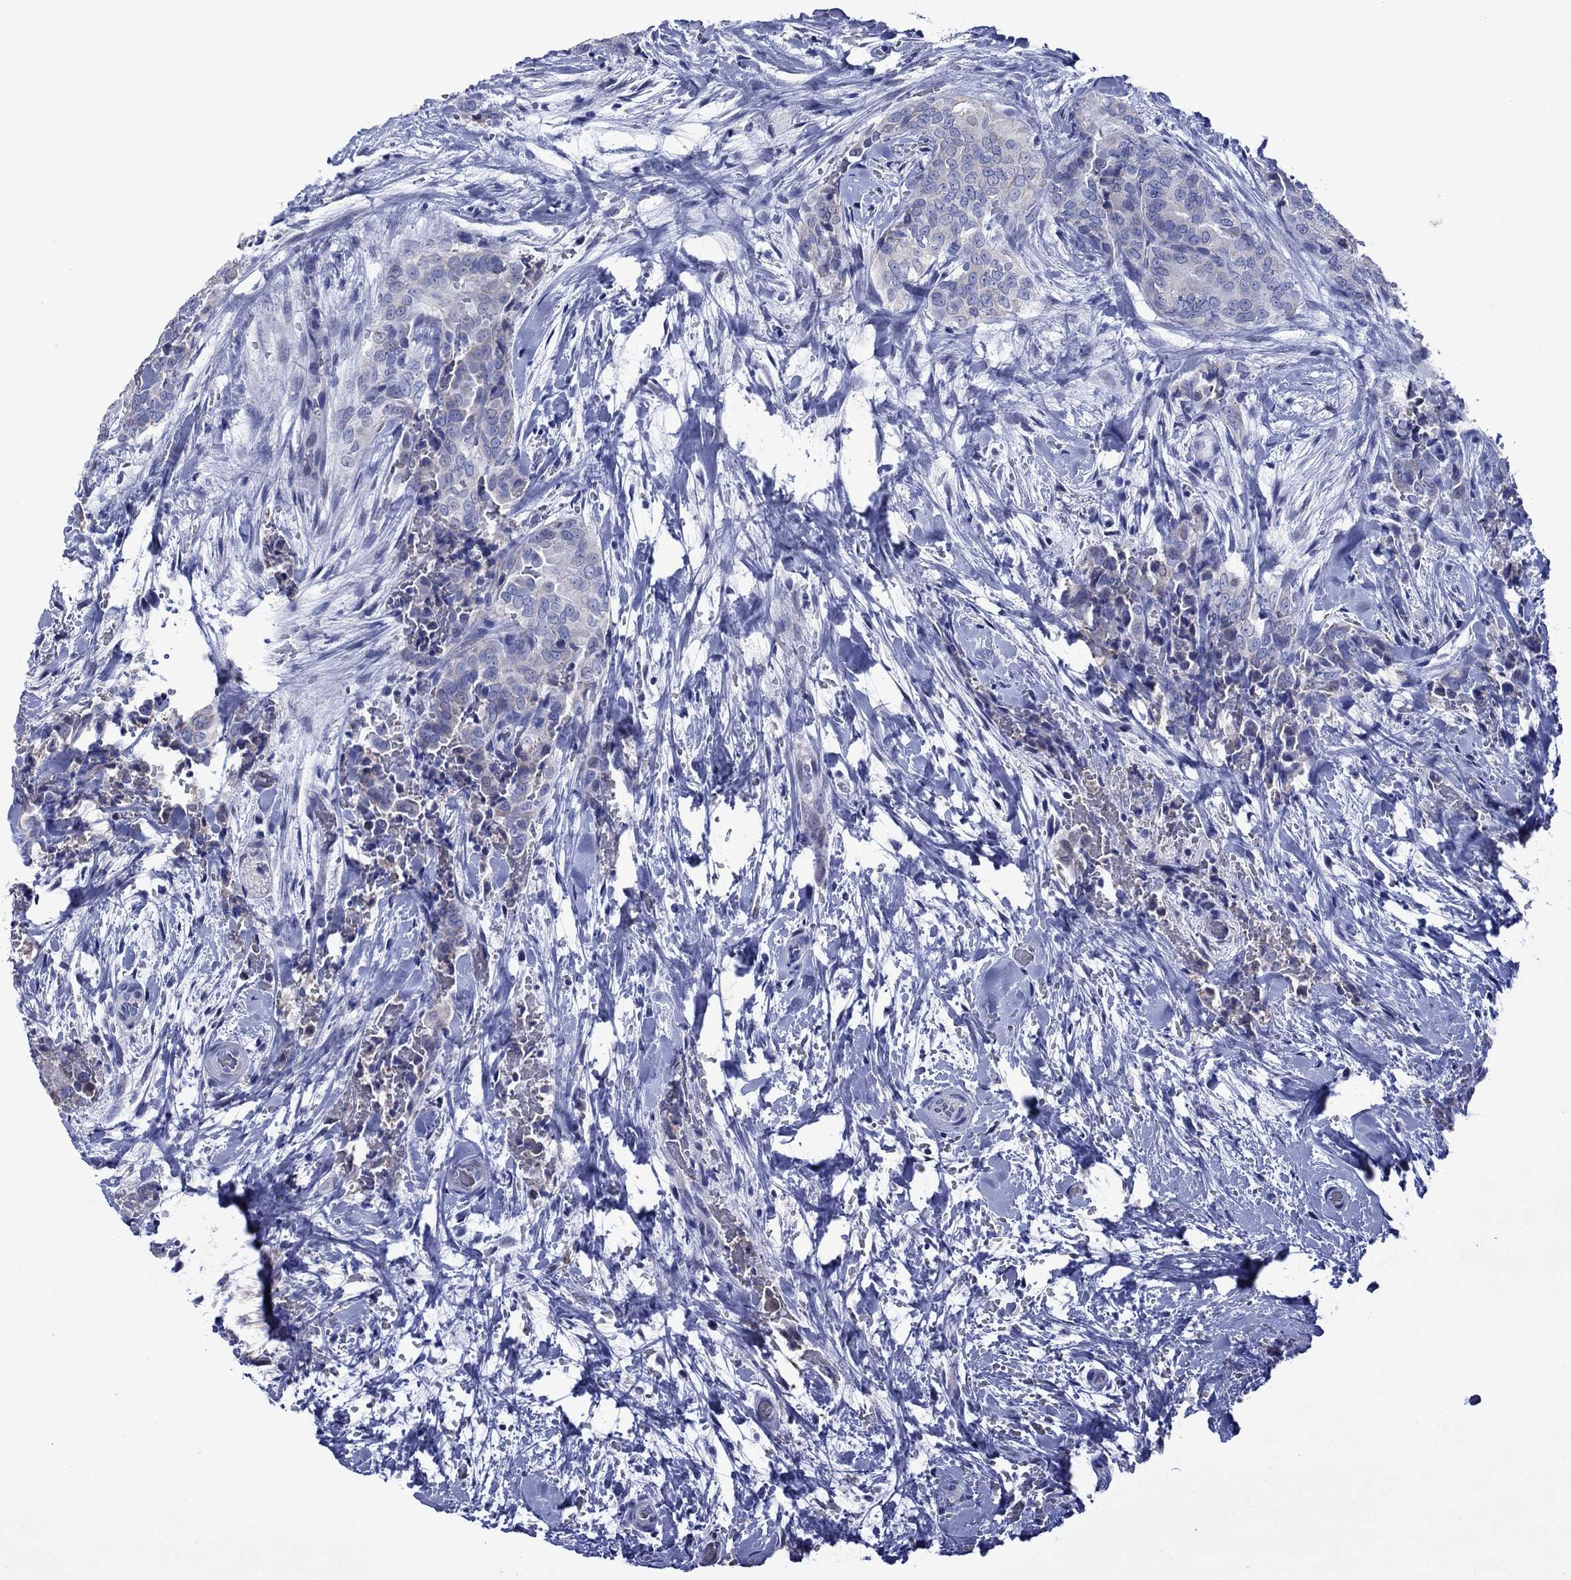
{"staining": {"intensity": "negative", "quantity": "none", "location": "none"}, "tissue": "thyroid cancer", "cell_type": "Tumor cells", "image_type": "cancer", "snomed": [{"axis": "morphology", "description": "Papillary adenocarcinoma, NOS"}, {"axis": "topography", "description": "Thyroid gland"}], "caption": "Immunohistochemistry (IHC) image of neoplastic tissue: thyroid papillary adenocarcinoma stained with DAB demonstrates no significant protein expression in tumor cells.", "gene": "PIWIL1", "patient": {"sex": "male", "age": 61}}